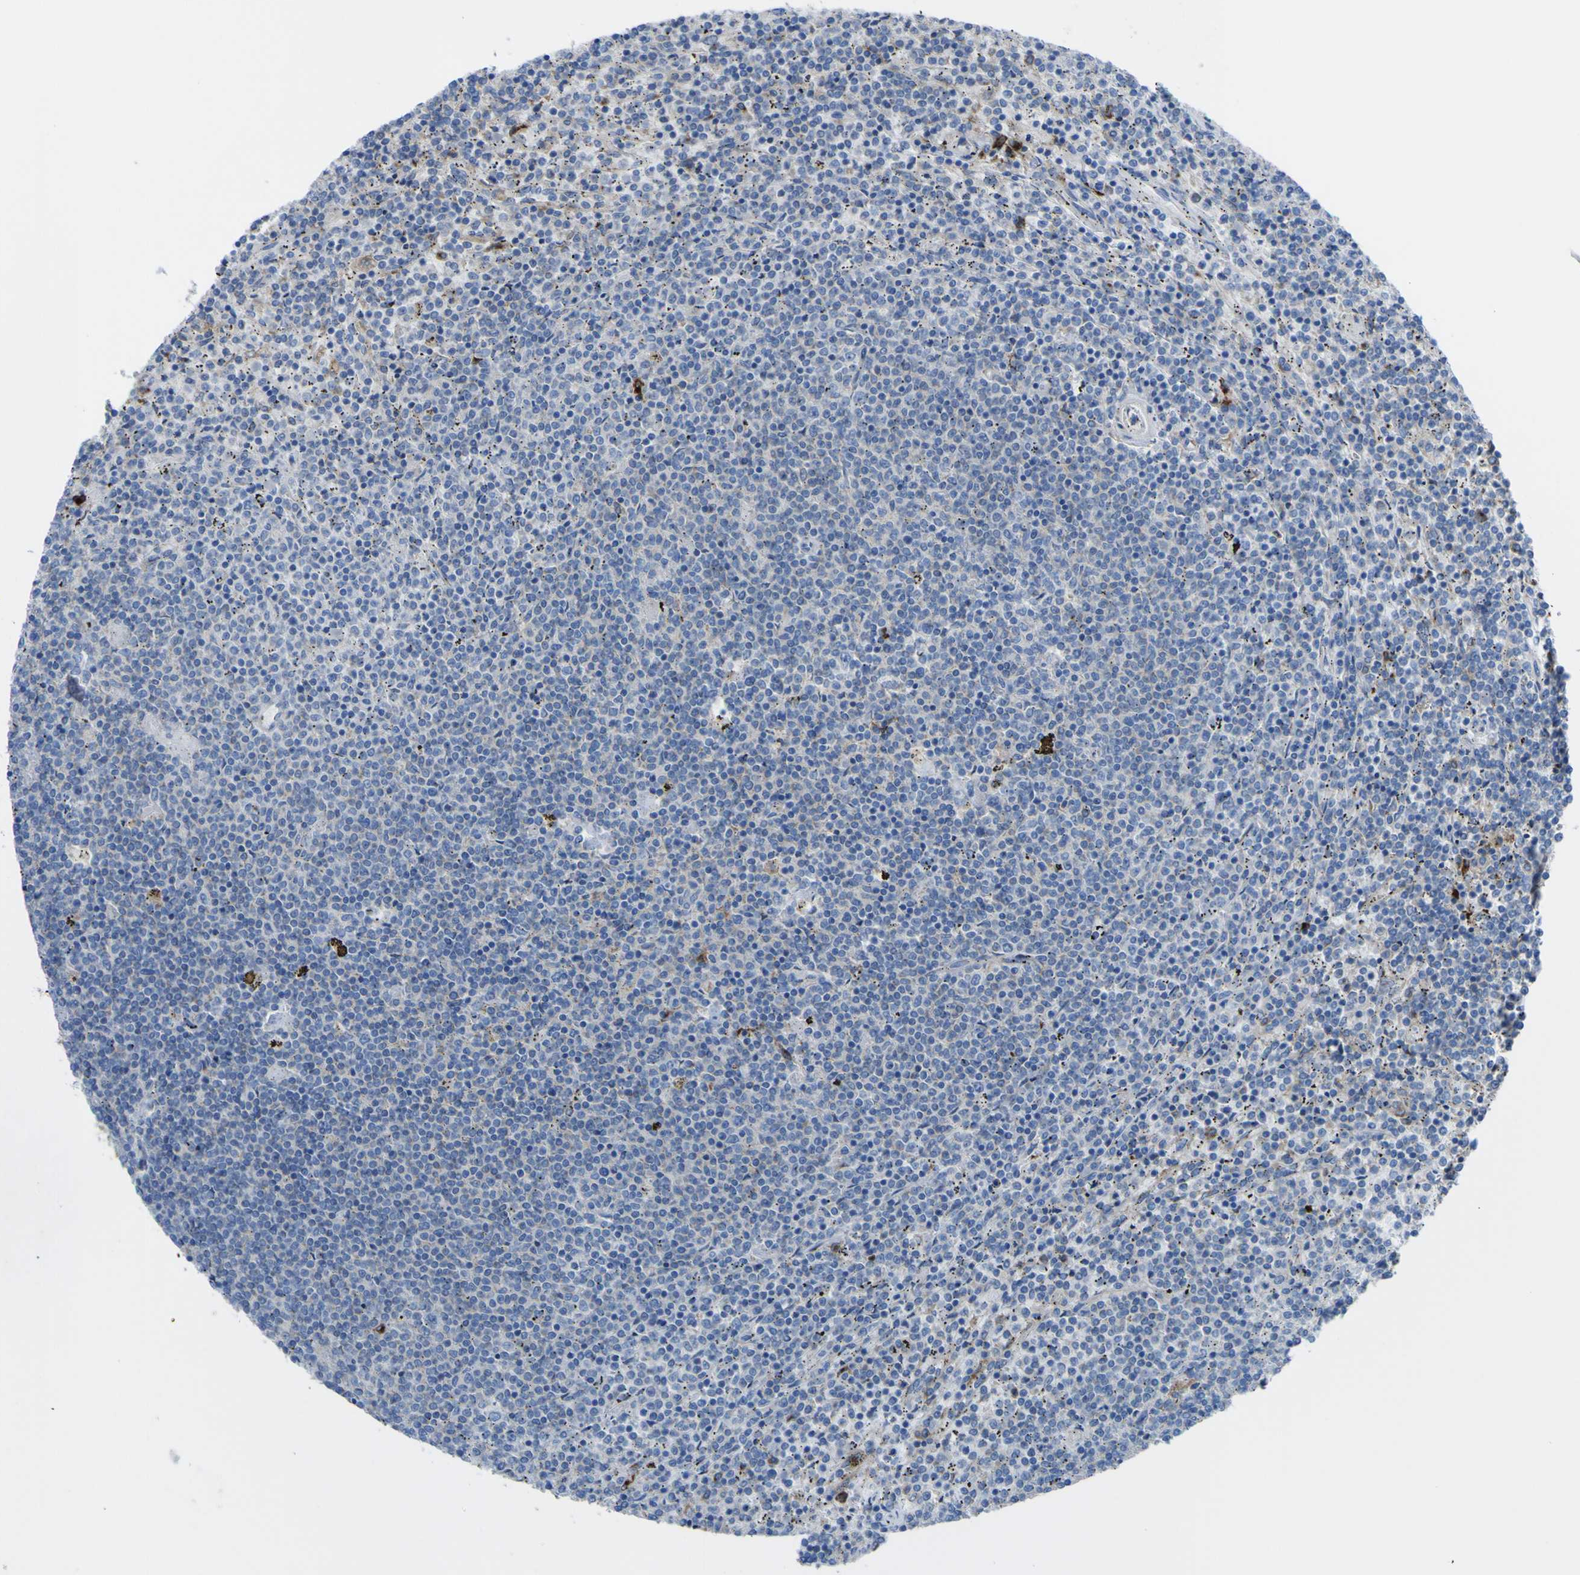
{"staining": {"intensity": "negative", "quantity": "none", "location": "none"}, "tissue": "lymphoma", "cell_type": "Tumor cells", "image_type": "cancer", "snomed": [{"axis": "morphology", "description": "Malignant lymphoma, non-Hodgkin's type, Low grade"}, {"axis": "topography", "description": "Spleen"}], "caption": "Tumor cells are negative for brown protein staining in lymphoma.", "gene": "CST3", "patient": {"sex": "female", "age": 50}}